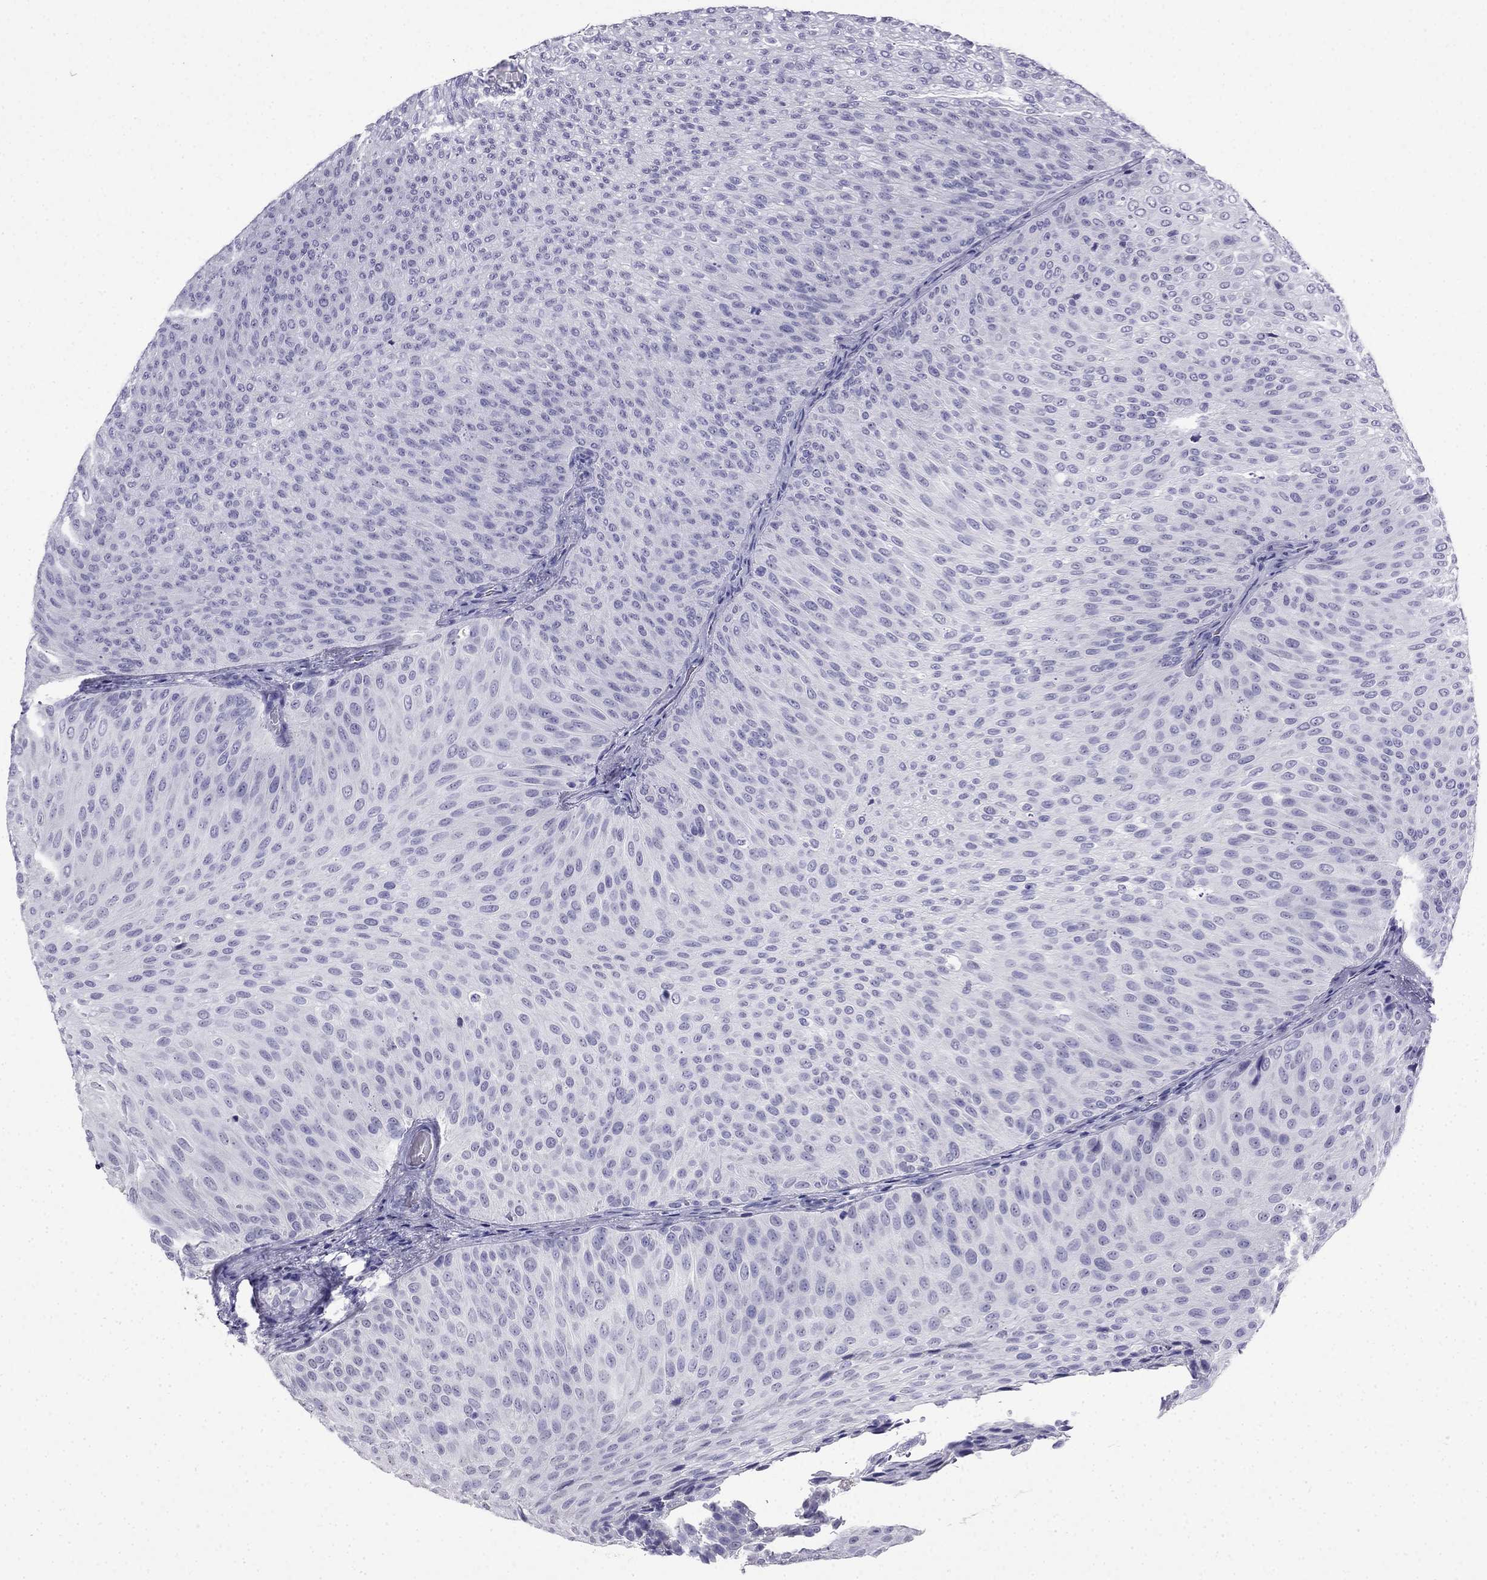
{"staining": {"intensity": "negative", "quantity": "none", "location": "none"}, "tissue": "urothelial cancer", "cell_type": "Tumor cells", "image_type": "cancer", "snomed": [{"axis": "morphology", "description": "Urothelial carcinoma, Low grade"}, {"axis": "topography", "description": "Urinary bladder"}], "caption": "DAB immunohistochemical staining of urothelial cancer reveals no significant expression in tumor cells.", "gene": "CDHR4", "patient": {"sex": "male", "age": 78}}